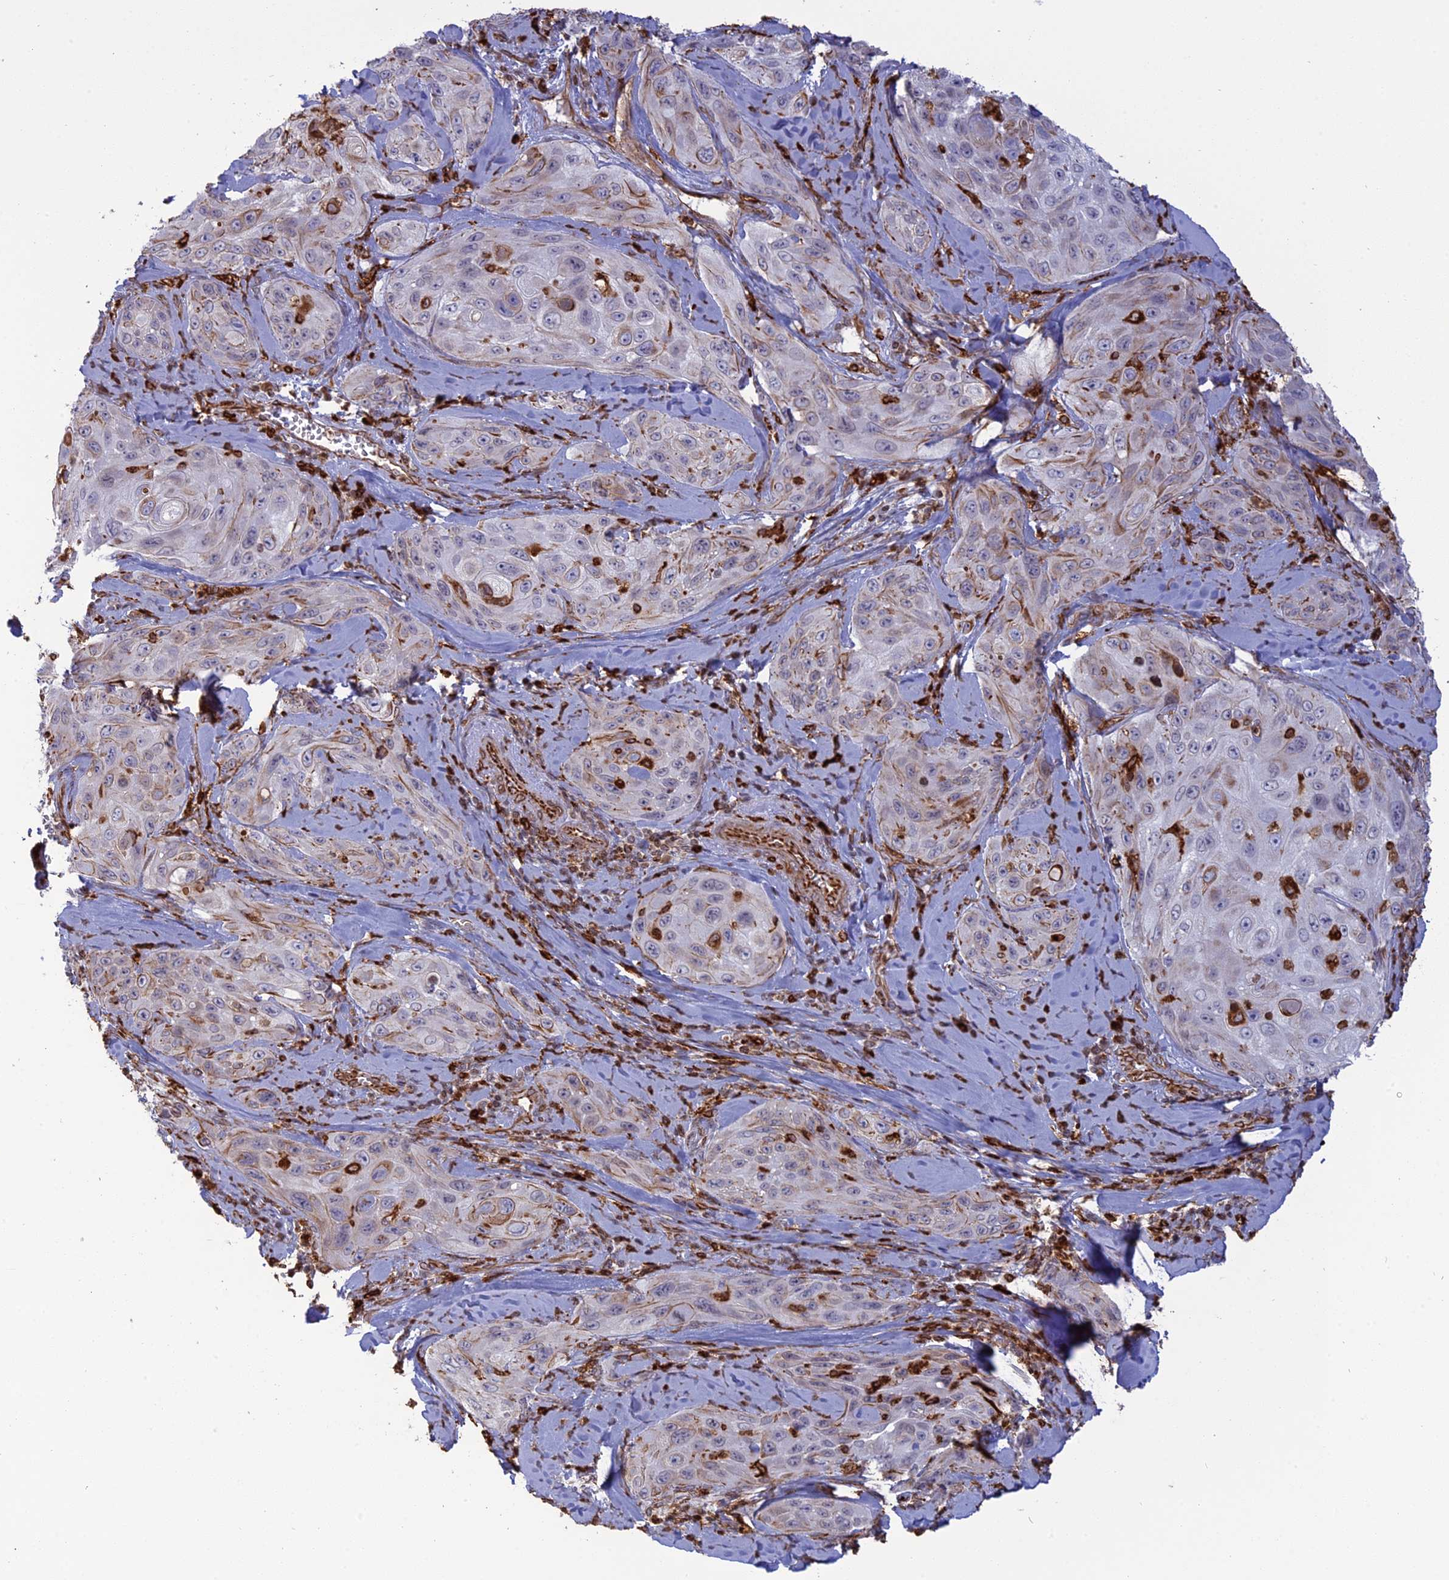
{"staining": {"intensity": "negative", "quantity": "none", "location": "none"}, "tissue": "cervical cancer", "cell_type": "Tumor cells", "image_type": "cancer", "snomed": [{"axis": "morphology", "description": "Squamous cell carcinoma, NOS"}, {"axis": "topography", "description": "Cervix"}], "caption": "This is a image of immunohistochemistry (IHC) staining of cervical cancer (squamous cell carcinoma), which shows no positivity in tumor cells. The staining was performed using DAB to visualize the protein expression in brown, while the nuclei were stained in blue with hematoxylin (Magnification: 20x).", "gene": "APOBR", "patient": {"sex": "female", "age": 42}}